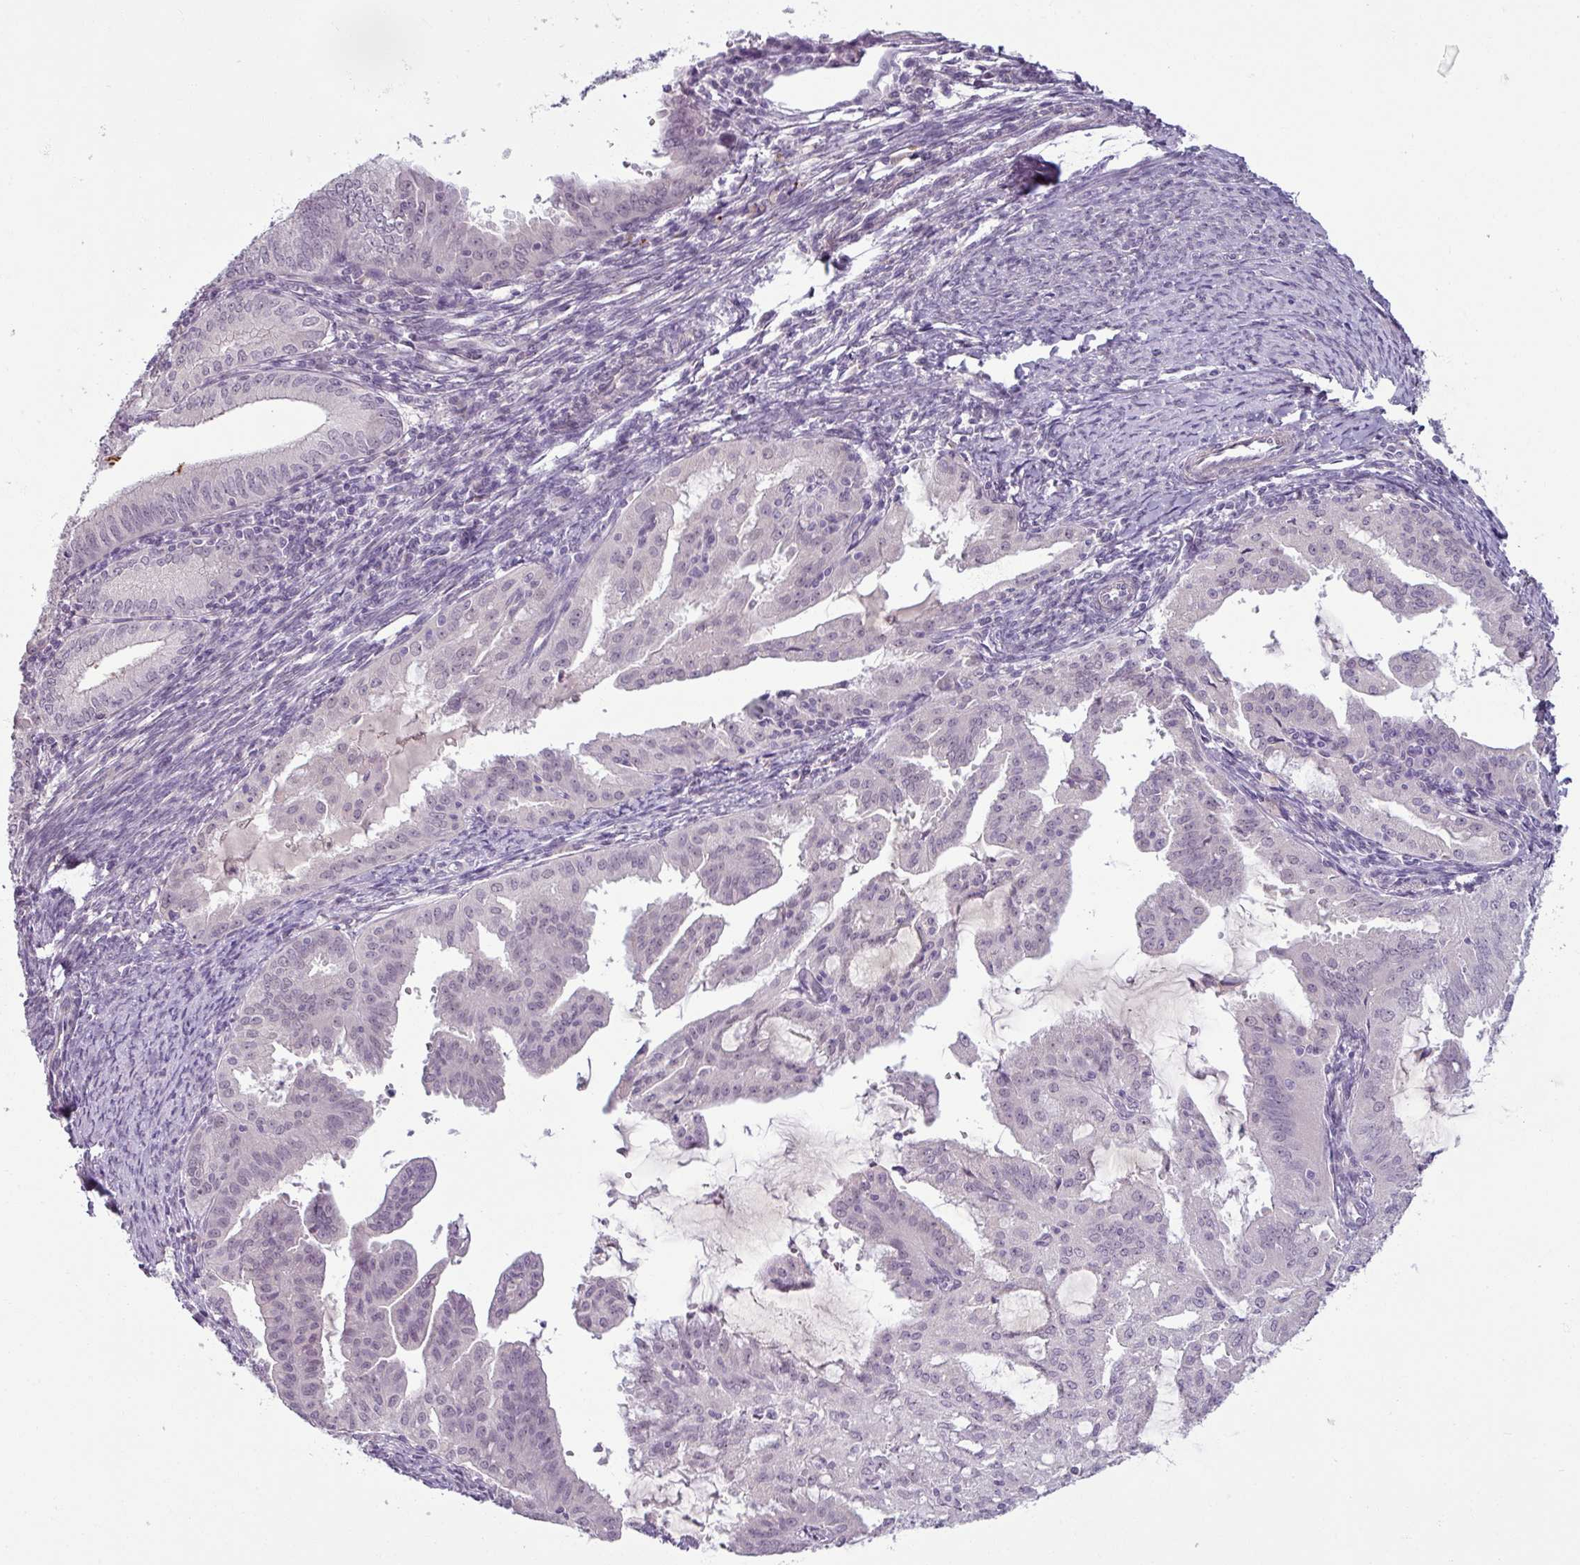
{"staining": {"intensity": "negative", "quantity": "none", "location": "none"}, "tissue": "endometrial cancer", "cell_type": "Tumor cells", "image_type": "cancer", "snomed": [{"axis": "morphology", "description": "Adenocarcinoma, NOS"}, {"axis": "topography", "description": "Endometrium"}], "caption": "Tumor cells are negative for brown protein staining in endometrial cancer.", "gene": "UVSSA", "patient": {"sex": "female", "age": 70}}